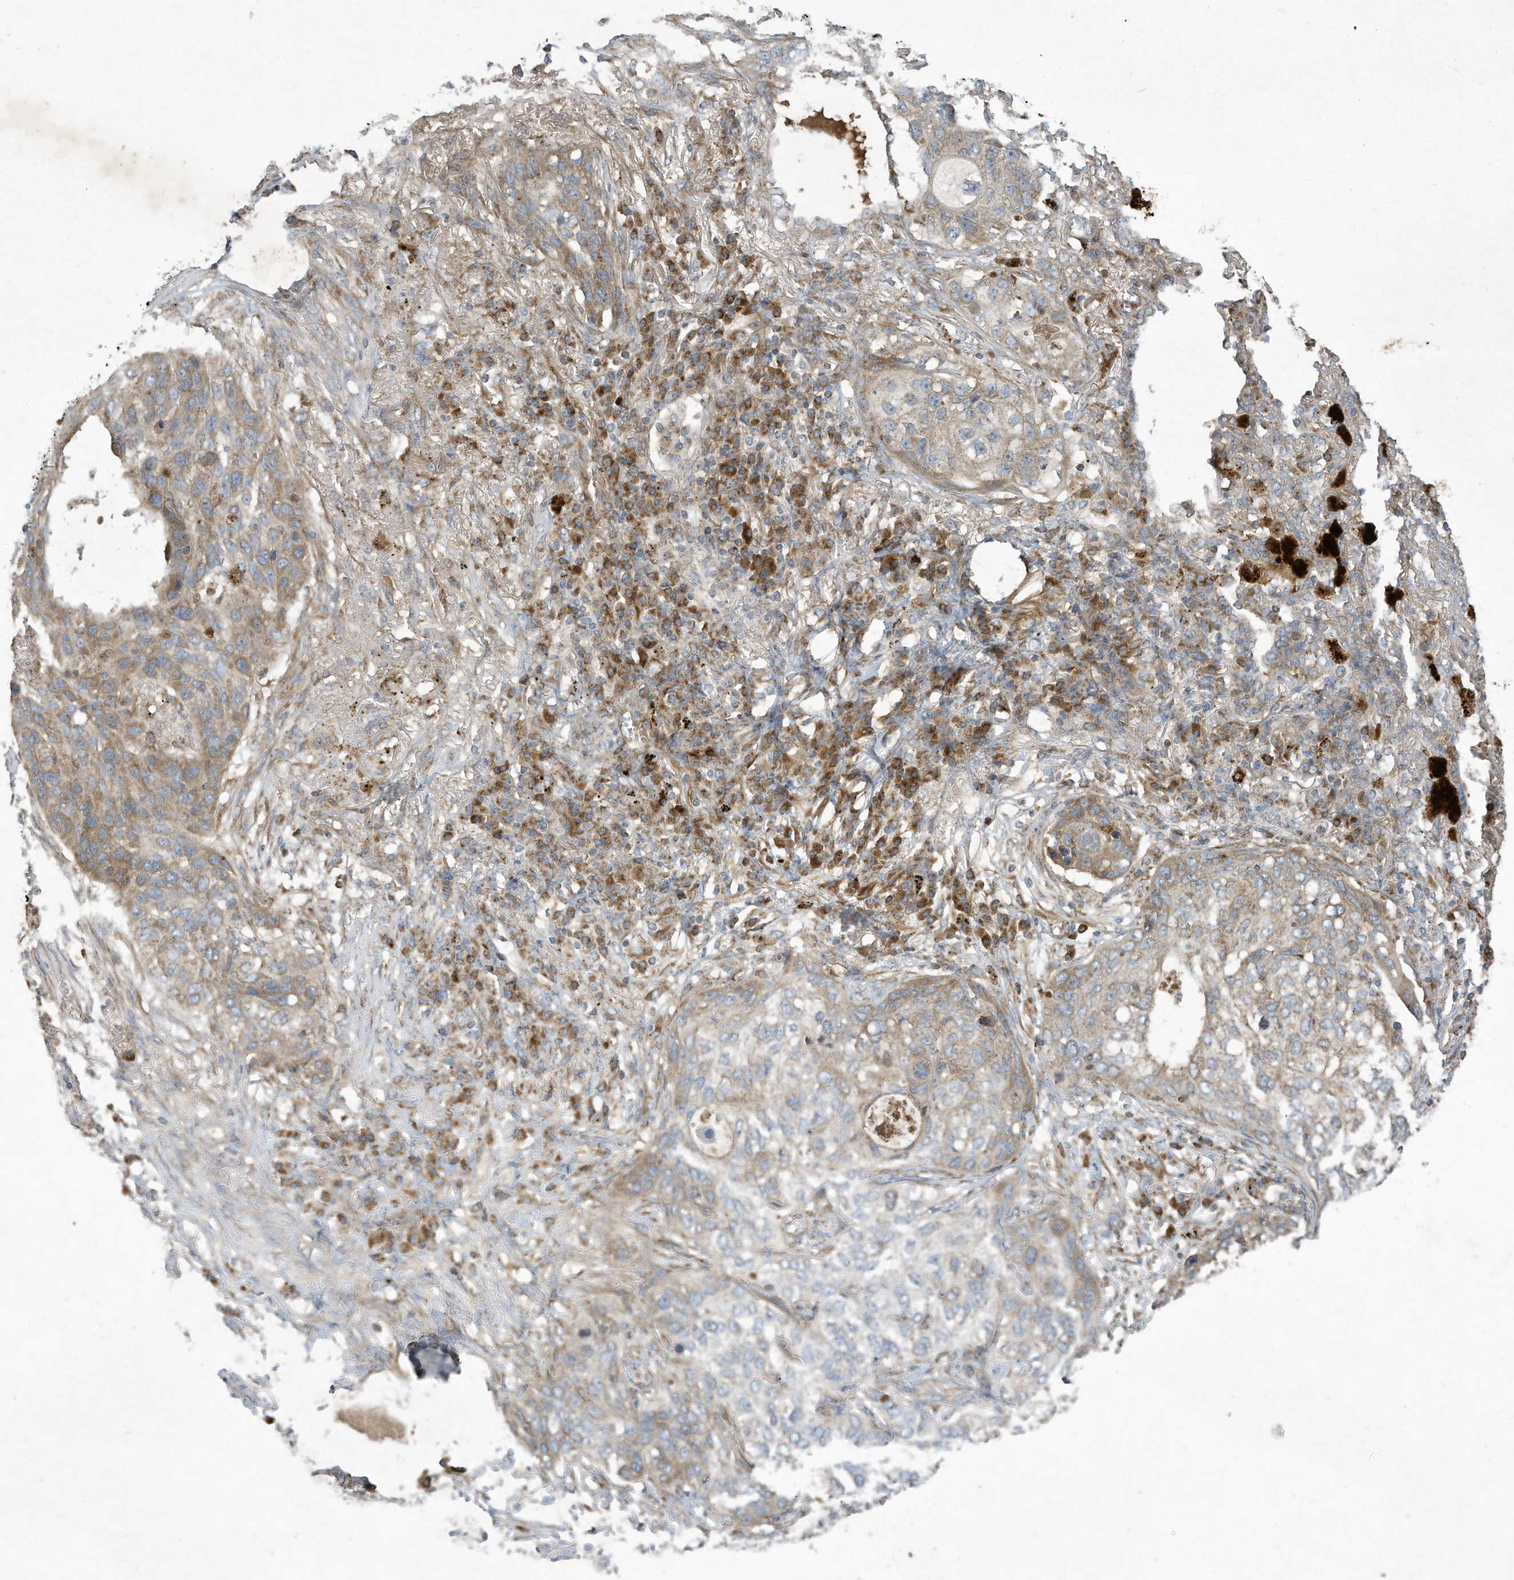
{"staining": {"intensity": "weak", "quantity": "25%-75%", "location": "cytoplasmic/membranous"}, "tissue": "lung cancer", "cell_type": "Tumor cells", "image_type": "cancer", "snomed": [{"axis": "morphology", "description": "Squamous cell carcinoma, NOS"}, {"axis": "topography", "description": "Lung"}], "caption": "Lung cancer (squamous cell carcinoma) stained with a brown dye shows weak cytoplasmic/membranous positive expression in about 25%-75% of tumor cells.", "gene": "SYNJ2", "patient": {"sex": "female", "age": 63}}